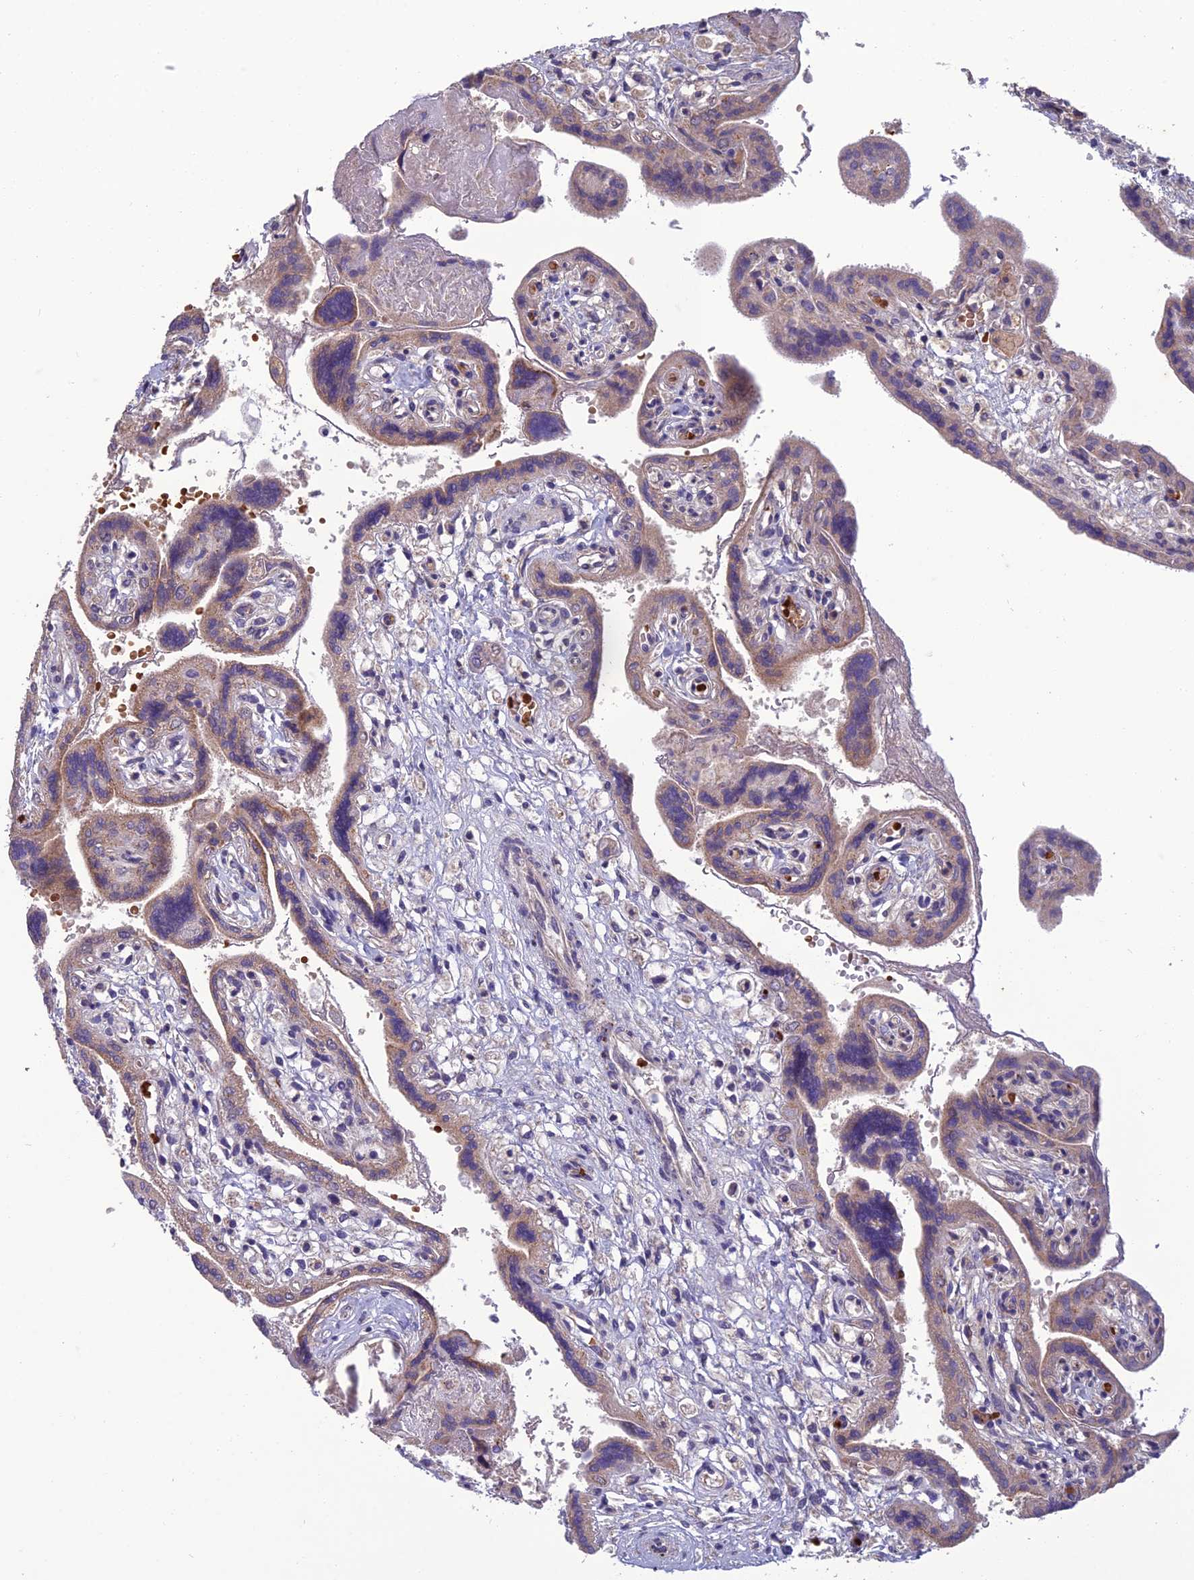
{"staining": {"intensity": "weak", "quantity": ">75%", "location": "cytoplasmic/membranous"}, "tissue": "placenta", "cell_type": "Trophoblastic cells", "image_type": "normal", "snomed": [{"axis": "morphology", "description": "Normal tissue, NOS"}, {"axis": "topography", "description": "Placenta"}], "caption": "Approximately >75% of trophoblastic cells in benign human placenta demonstrate weak cytoplasmic/membranous protein staining as visualized by brown immunohistochemical staining.", "gene": "GIPC1", "patient": {"sex": "female", "age": 37}}